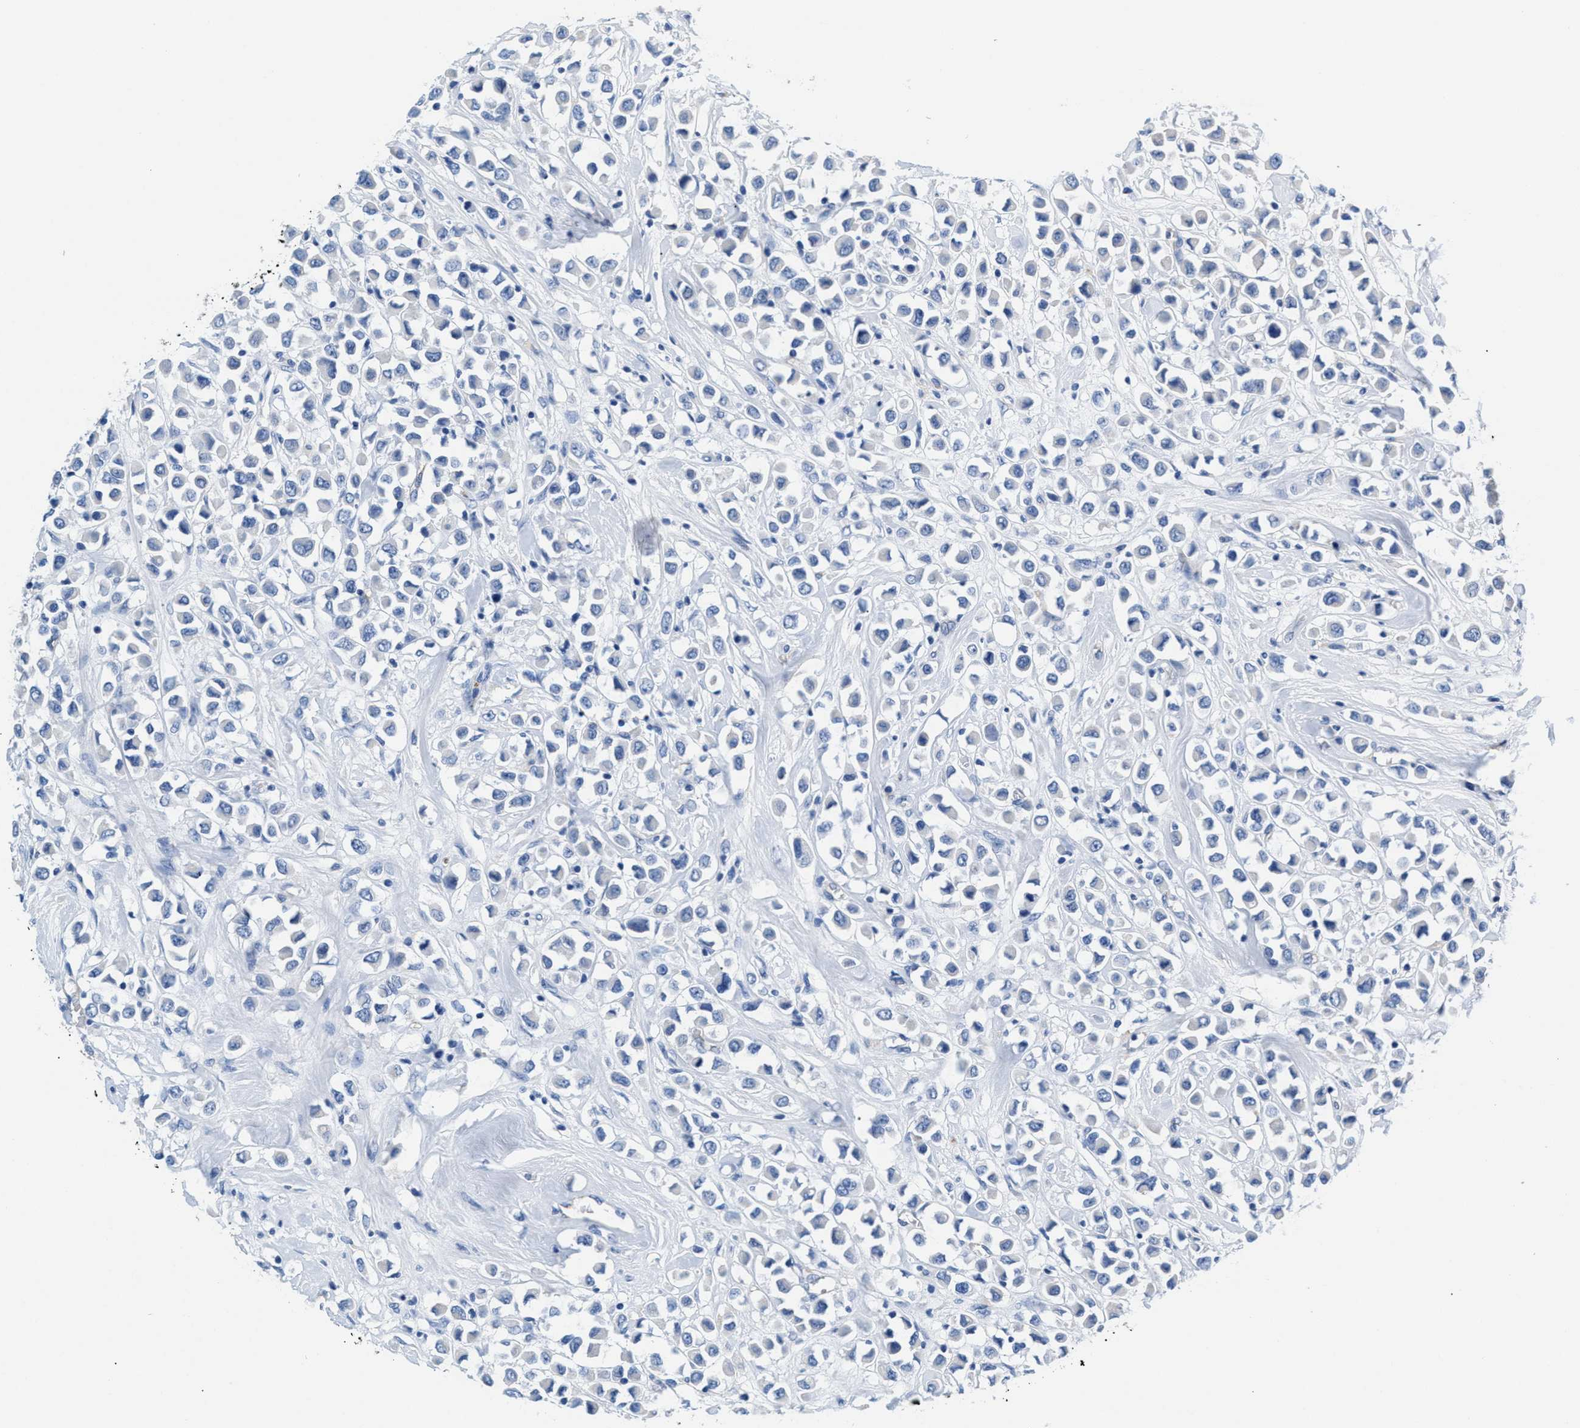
{"staining": {"intensity": "negative", "quantity": "none", "location": "none"}, "tissue": "breast cancer", "cell_type": "Tumor cells", "image_type": "cancer", "snomed": [{"axis": "morphology", "description": "Duct carcinoma"}, {"axis": "topography", "description": "Breast"}], "caption": "Breast infiltrating ductal carcinoma was stained to show a protein in brown. There is no significant positivity in tumor cells. (DAB immunohistochemistry visualized using brightfield microscopy, high magnification).", "gene": "SLFN13", "patient": {"sex": "female", "age": 61}}